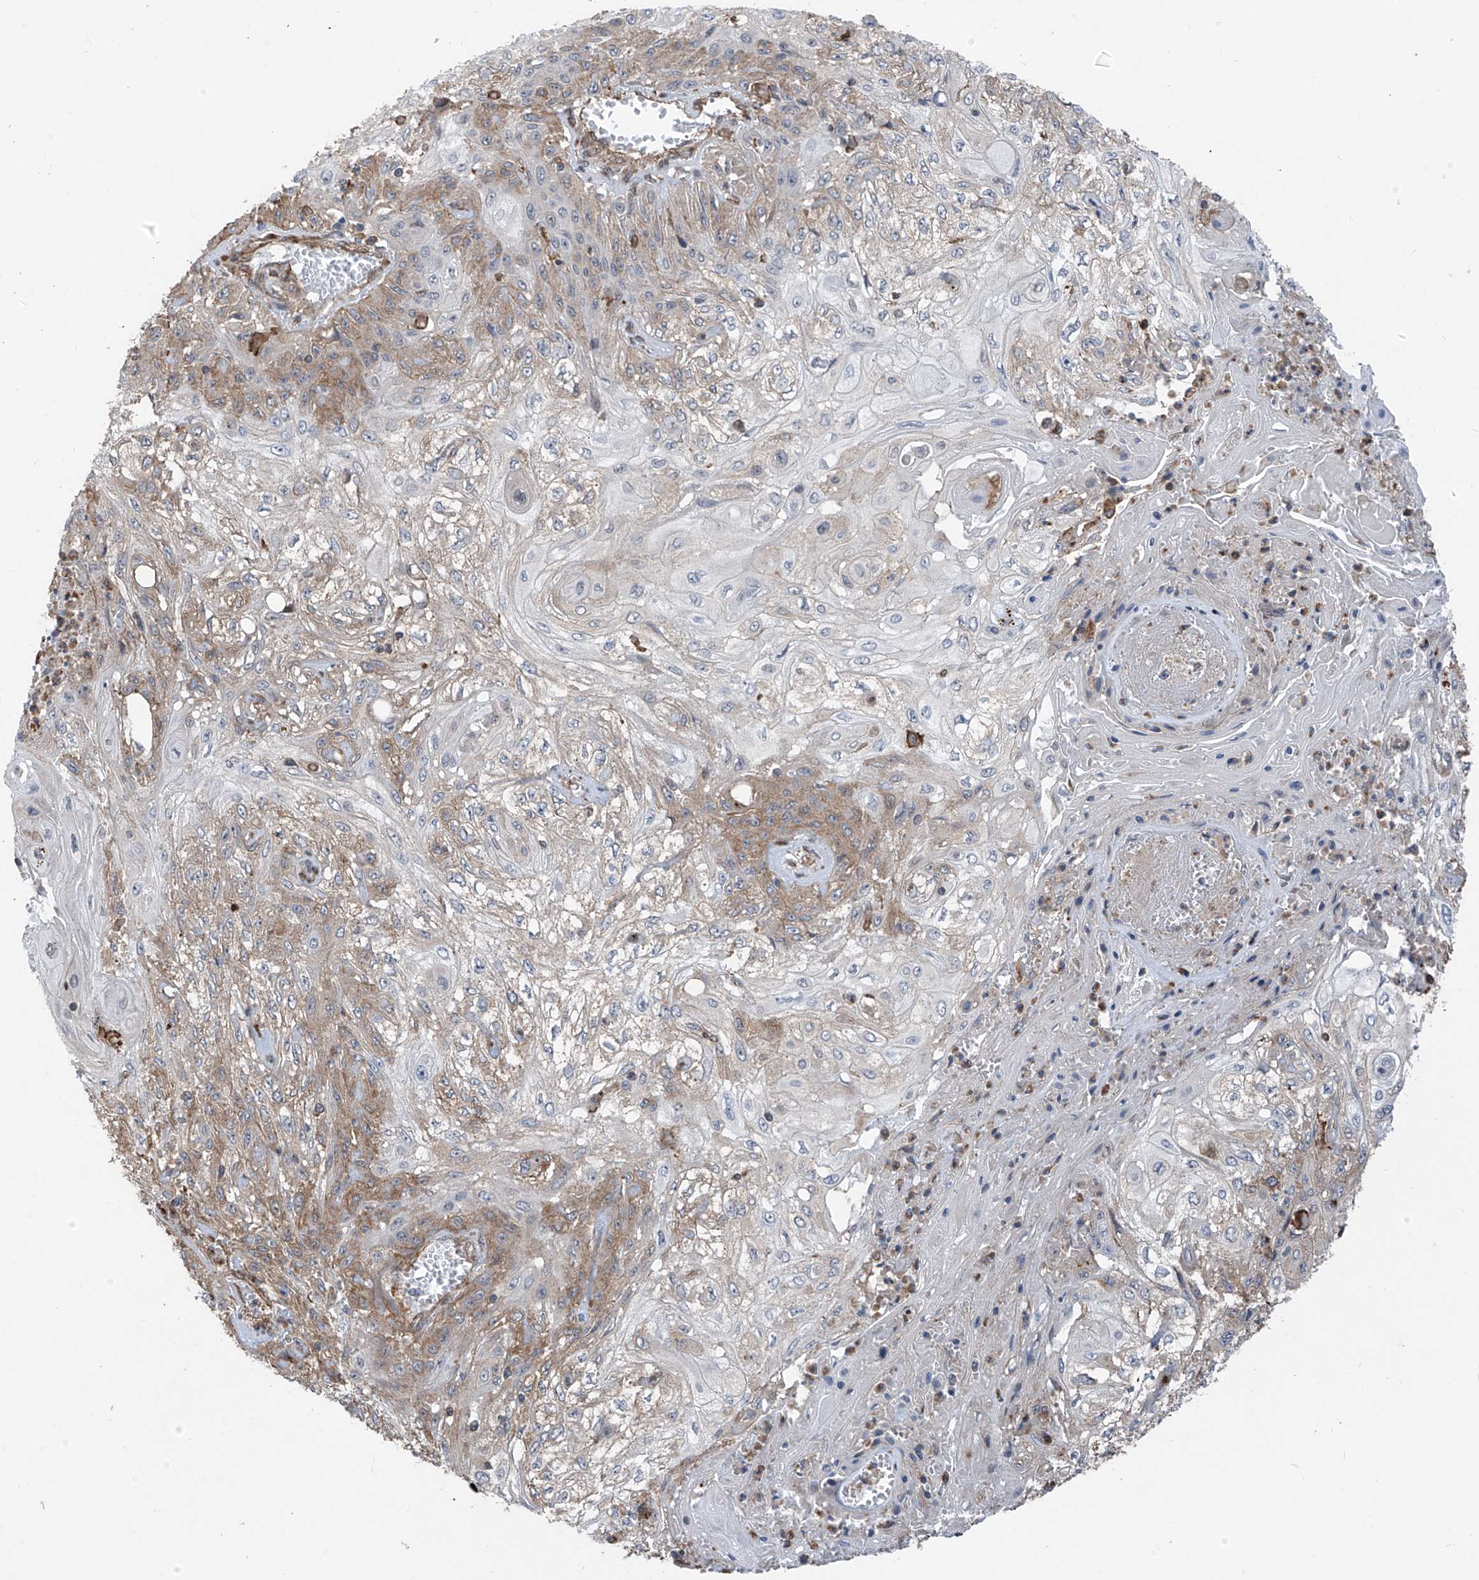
{"staining": {"intensity": "weak", "quantity": ">75%", "location": "cytoplasmic/membranous"}, "tissue": "skin cancer", "cell_type": "Tumor cells", "image_type": "cancer", "snomed": [{"axis": "morphology", "description": "Squamous cell carcinoma, NOS"}, {"axis": "morphology", "description": "Squamous cell carcinoma, metastatic, NOS"}, {"axis": "topography", "description": "Skin"}, {"axis": "topography", "description": "Lymph node"}], "caption": "DAB immunohistochemical staining of skin cancer (metastatic squamous cell carcinoma) reveals weak cytoplasmic/membranous protein positivity in about >75% of tumor cells.", "gene": "ZNF189", "patient": {"sex": "male", "age": 75}}